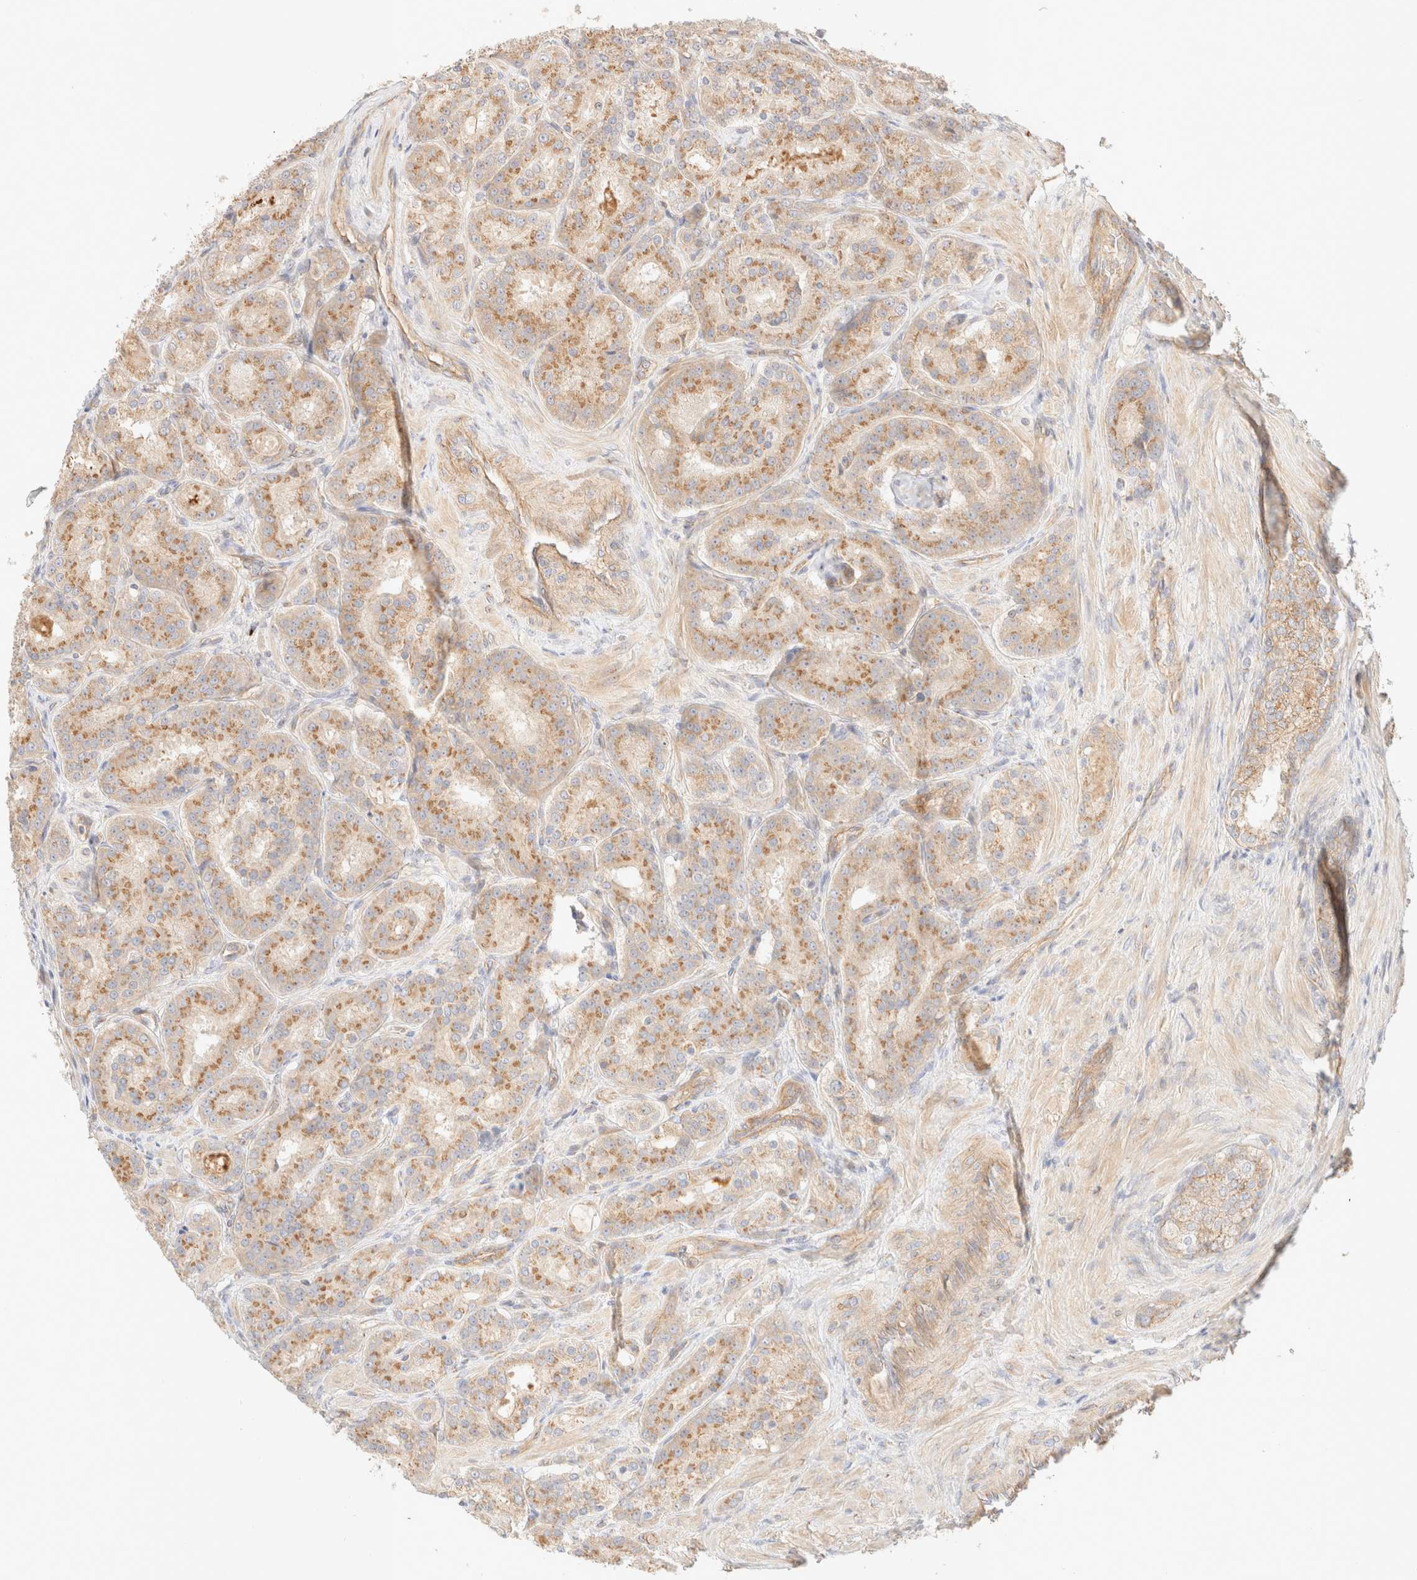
{"staining": {"intensity": "moderate", "quantity": ">75%", "location": "cytoplasmic/membranous"}, "tissue": "prostate cancer", "cell_type": "Tumor cells", "image_type": "cancer", "snomed": [{"axis": "morphology", "description": "Adenocarcinoma, High grade"}, {"axis": "topography", "description": "Prostate"}], "caption": "Prostate high-grade adenocarcinoma stained for a protein exhibits moderate cytoplasmic/membranous positivity in tumor cells.", "gene": "MYO10", "patient": {"sex": "male", "age": 60}}